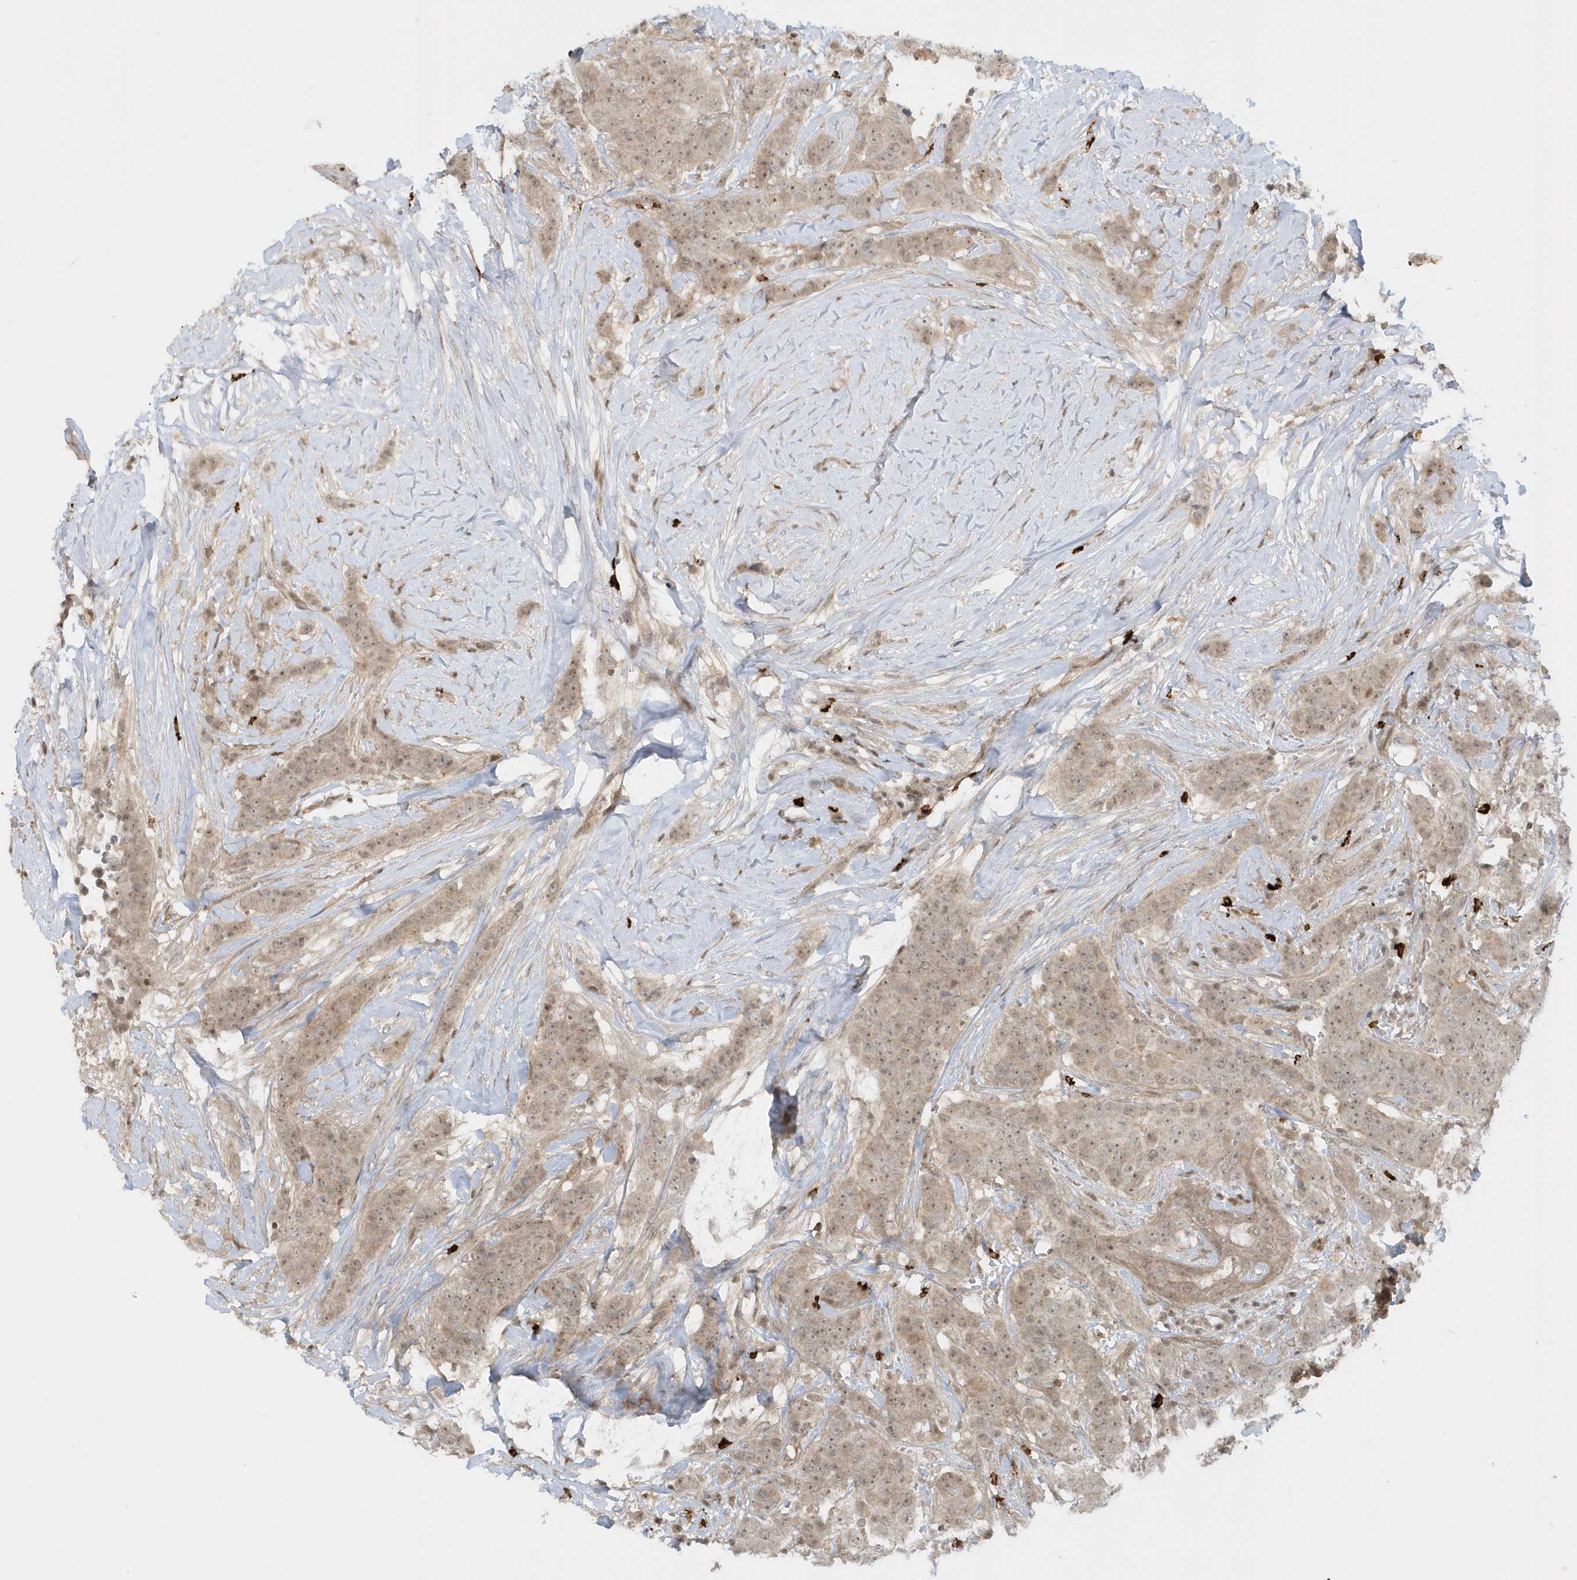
{"staining": {"intensity": "weak", "quantity": ">75%", "location": "cytoplasmic/membranous,nuclear"}, "tissue": "breast cancer", "cell_type": "Tumor cells", "image_type": "cancer", "snomed": [{"axis": "morphology", "description": "Duct carcinoma"}, {"axis": "topography", "description": "Breast"}], "caption": "Protein expression analysis of breast cancer (infiltrating ductal carcinoma) shows weak cytoplasmic/membranous and nuclear positivity in approximately >75% of tumor cells.", "gene": "PPP1R7", "patient": {"sex": "female", "age": 40}}